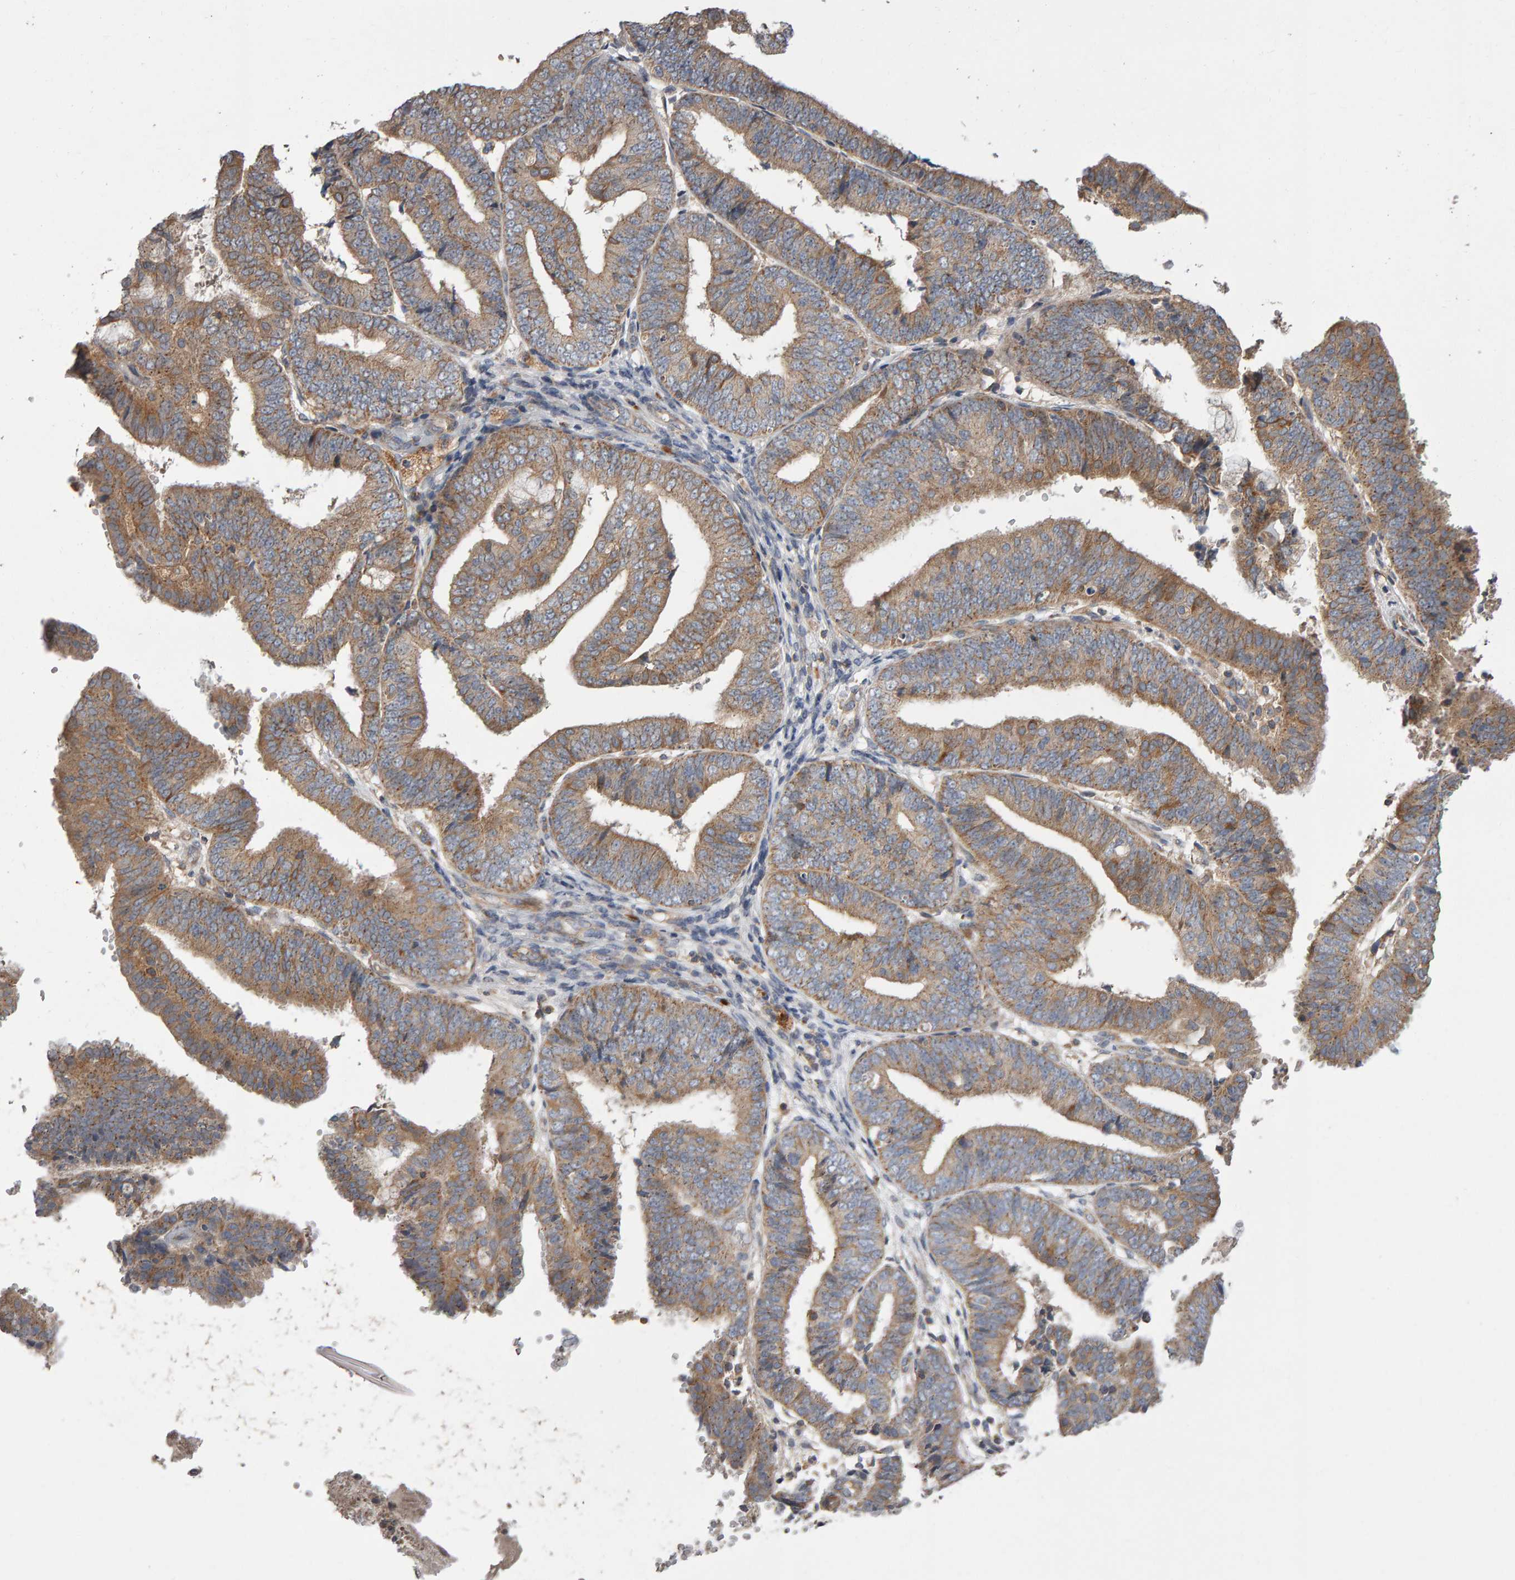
{"staining": {"intensity": "moderate", "quantity": ">75%", "location": "cytoplasmic/membranous"}, "tissue": "endometrial cancer", "cell_type": "Tumor cells", "image_type": "cancer", "snomed": [{"axis": "morphology", "description": "Adenocarcinoma, NOS"}, {"axis": "topography", "description": "Endometrium"}], "caption": "Protein expression analysis of endometrial cancer exhibits moderate cytoplasmic/membranous expression in approximately >75% of tumor cells.", "gene": "PGS1", "patient": {"sex": "female", "age": 63}}